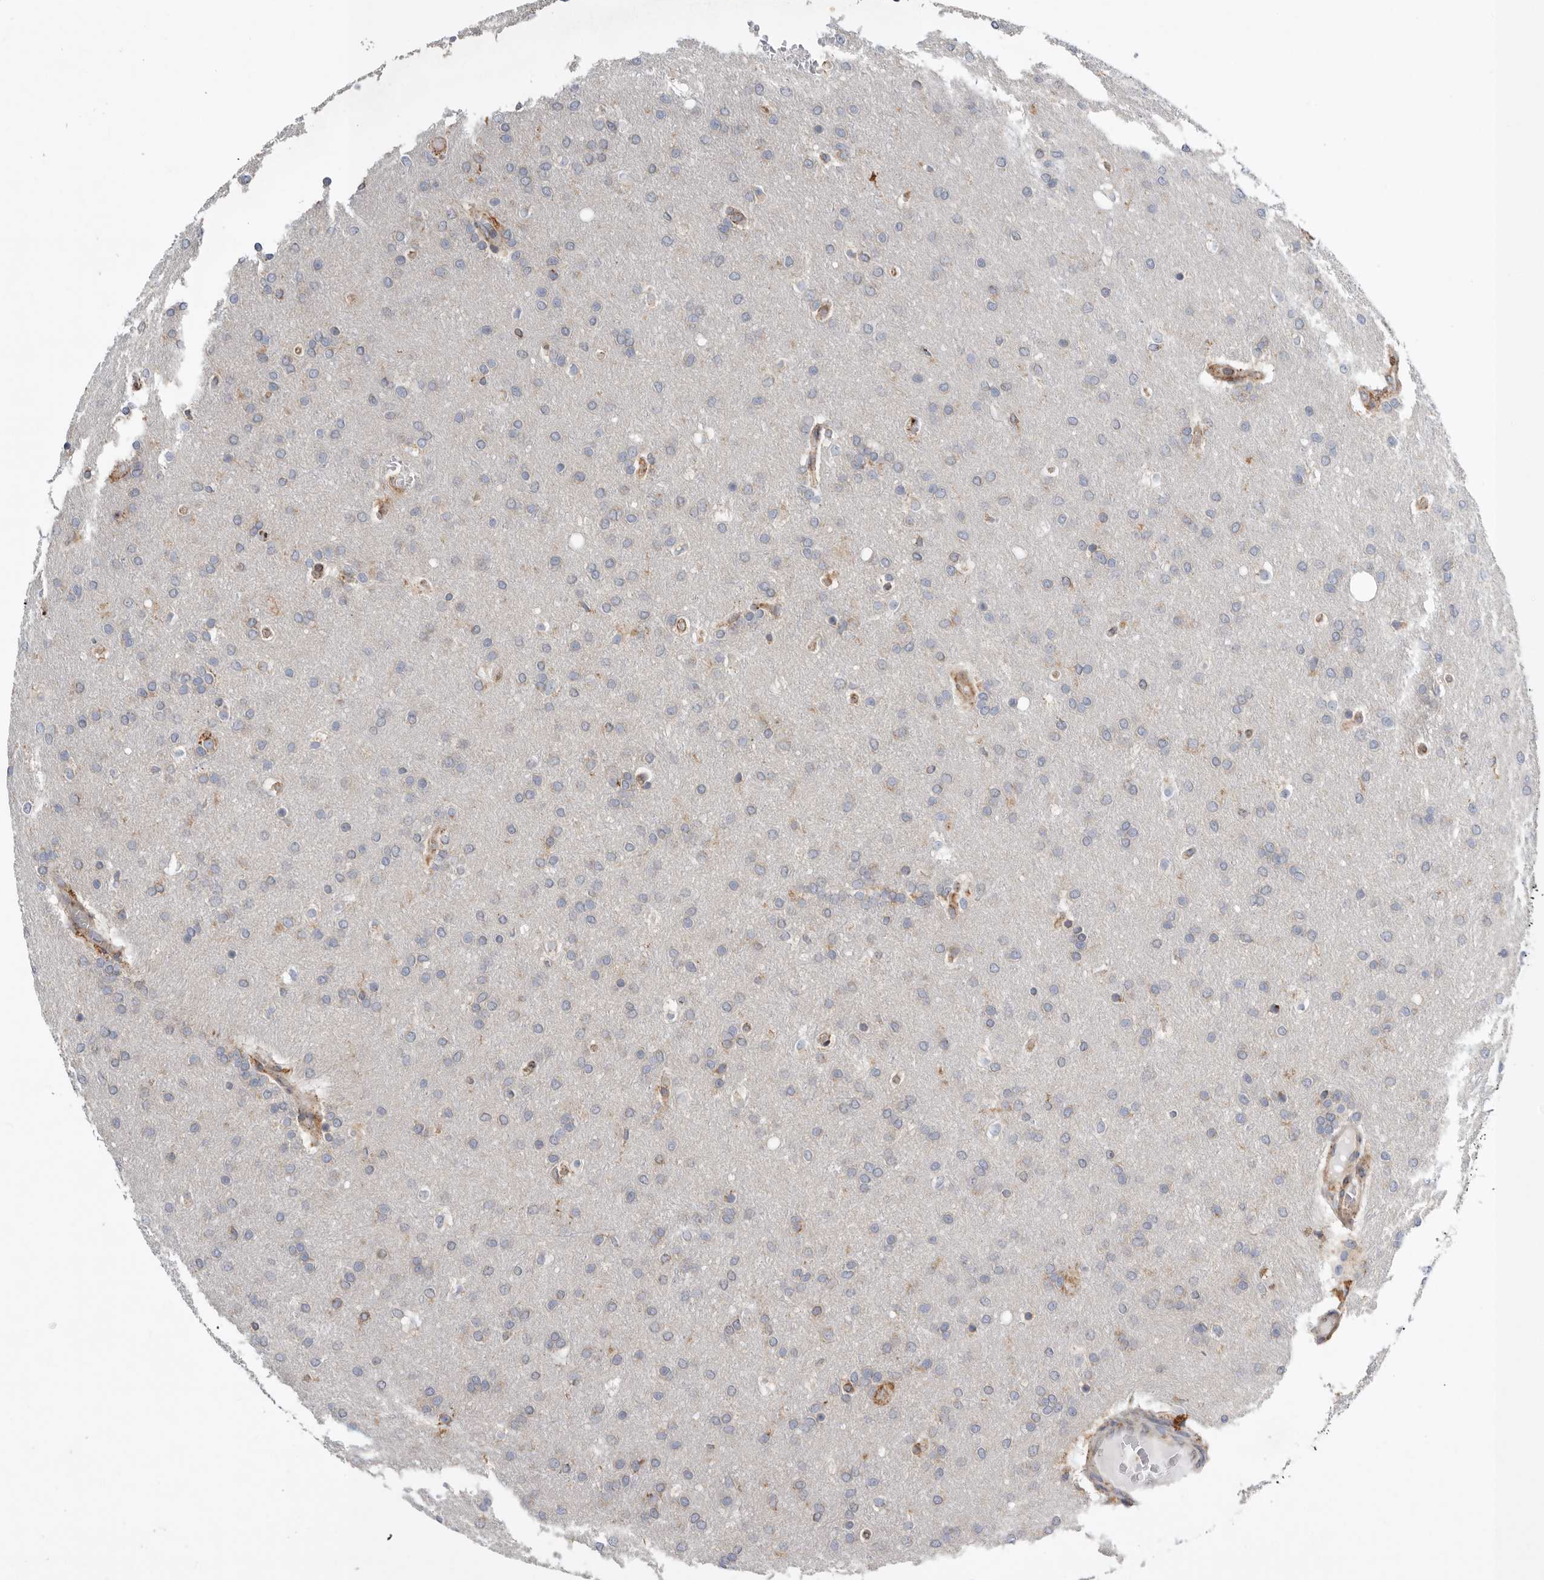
{"staining": {"intensity": "negative", "quantity": "none", "location": "none"}, "tissue": "glioma", "cell_type": "Tumor cells", "image_type": "cancer", "snomed": [{"axis": "morphology", "description": "Glioma, malignant, Low grade"}, {"axis": "topography", "description": "Brain"}], "caption": "The immunohistochemistry image has no significant staining in tumor cells of glioma tissue.", "gene": "GANAB", "patient": {"sex": "female", "age": 37}}